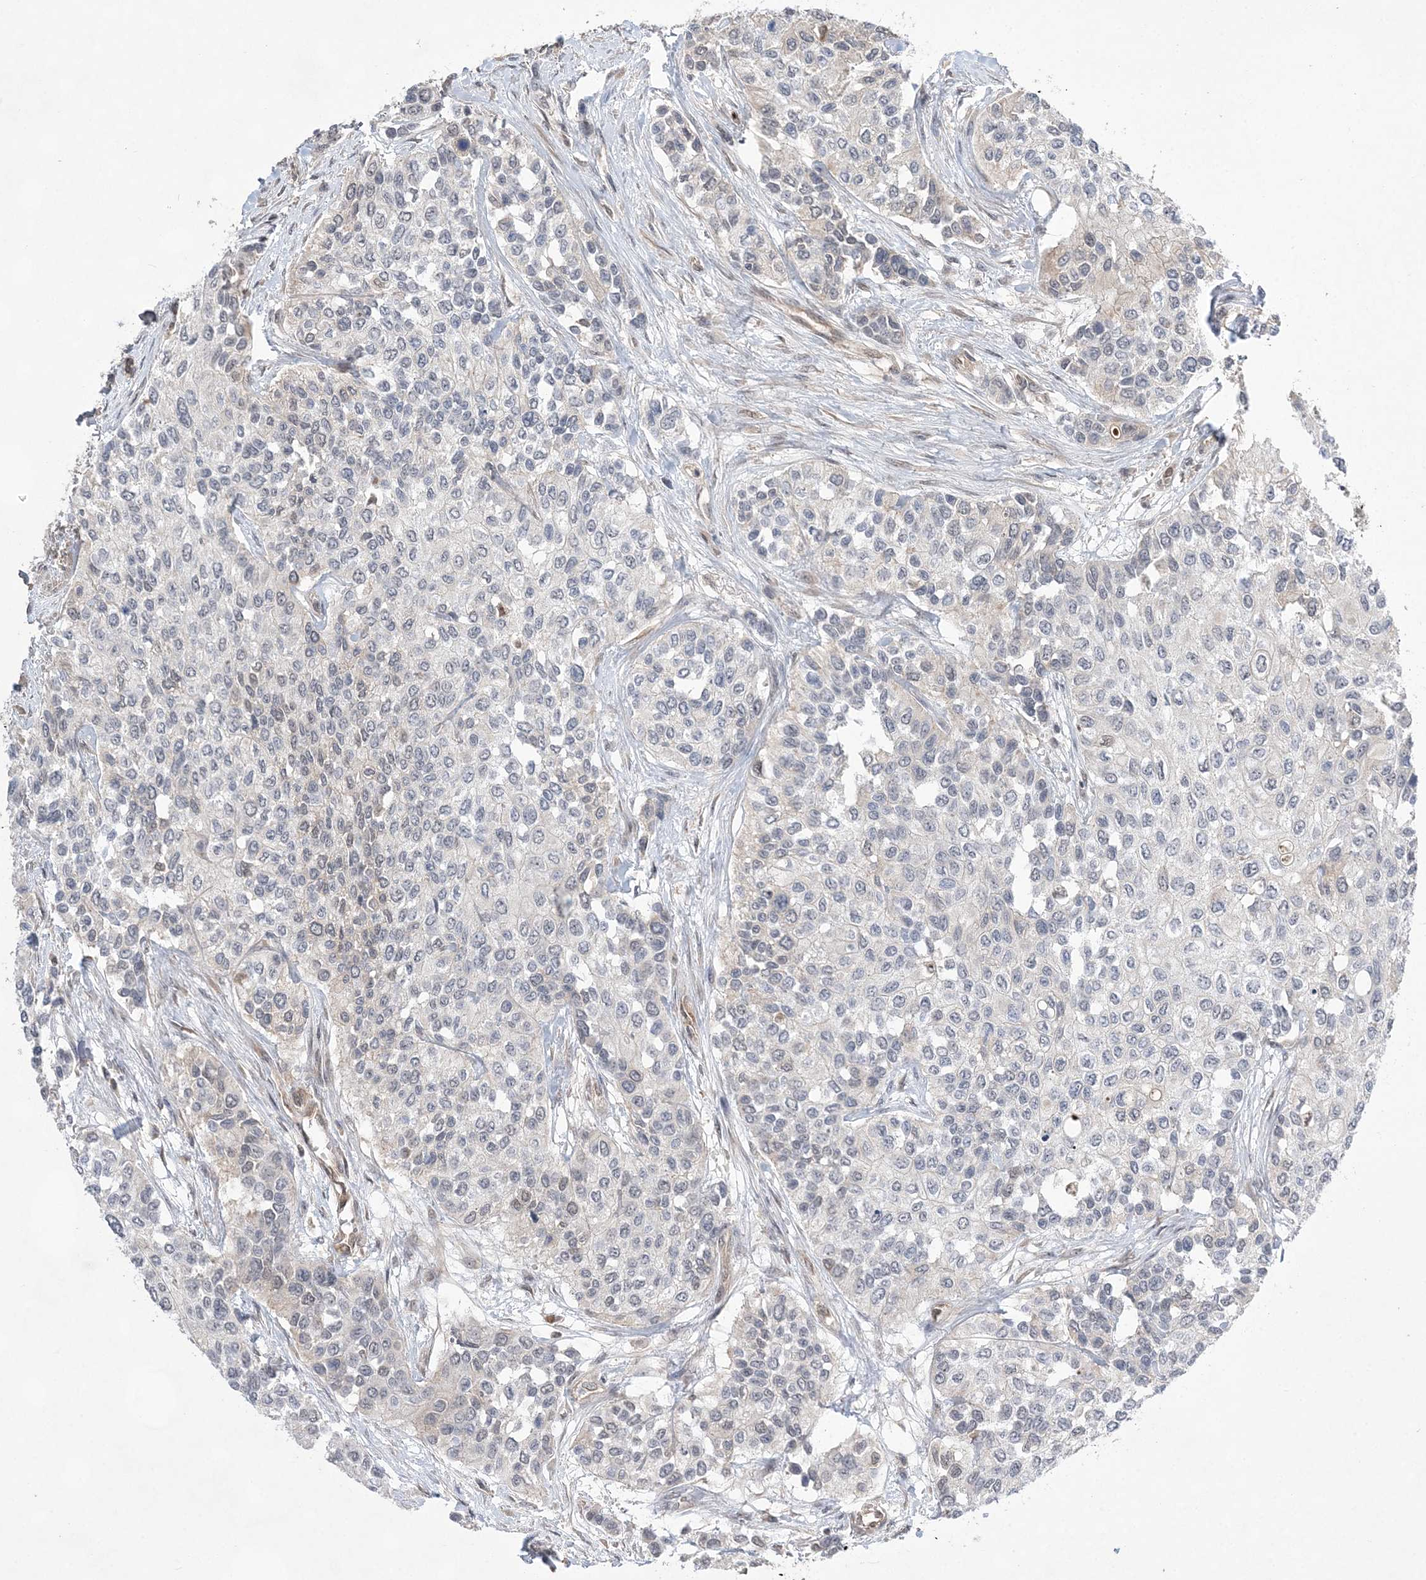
{"staining": {"intensity": "negative", "quantity": "none", "location": "none"}, "tissue": "urothelial cancer", "cell_type": "Tumor cells", "image_type": "cancer", "snomed": [{"axis": "morphology", "description": "Normal tissue, NOS"}, {"axis": "morphology", "description": "Urothelial carcinoma, High grade"}, {"axis": "topography", "description": "Vascular tissue"}, {"axis": "topography", "description": "Urinary bladder"}], "caption": "There is no significant staining in tumor cells of urothelial cancer. (Immunohistochemistry, brightfield microscopy, high magnification).", "gene": "TMEM132B", "patient": {"sex": "female", "age": 56}}